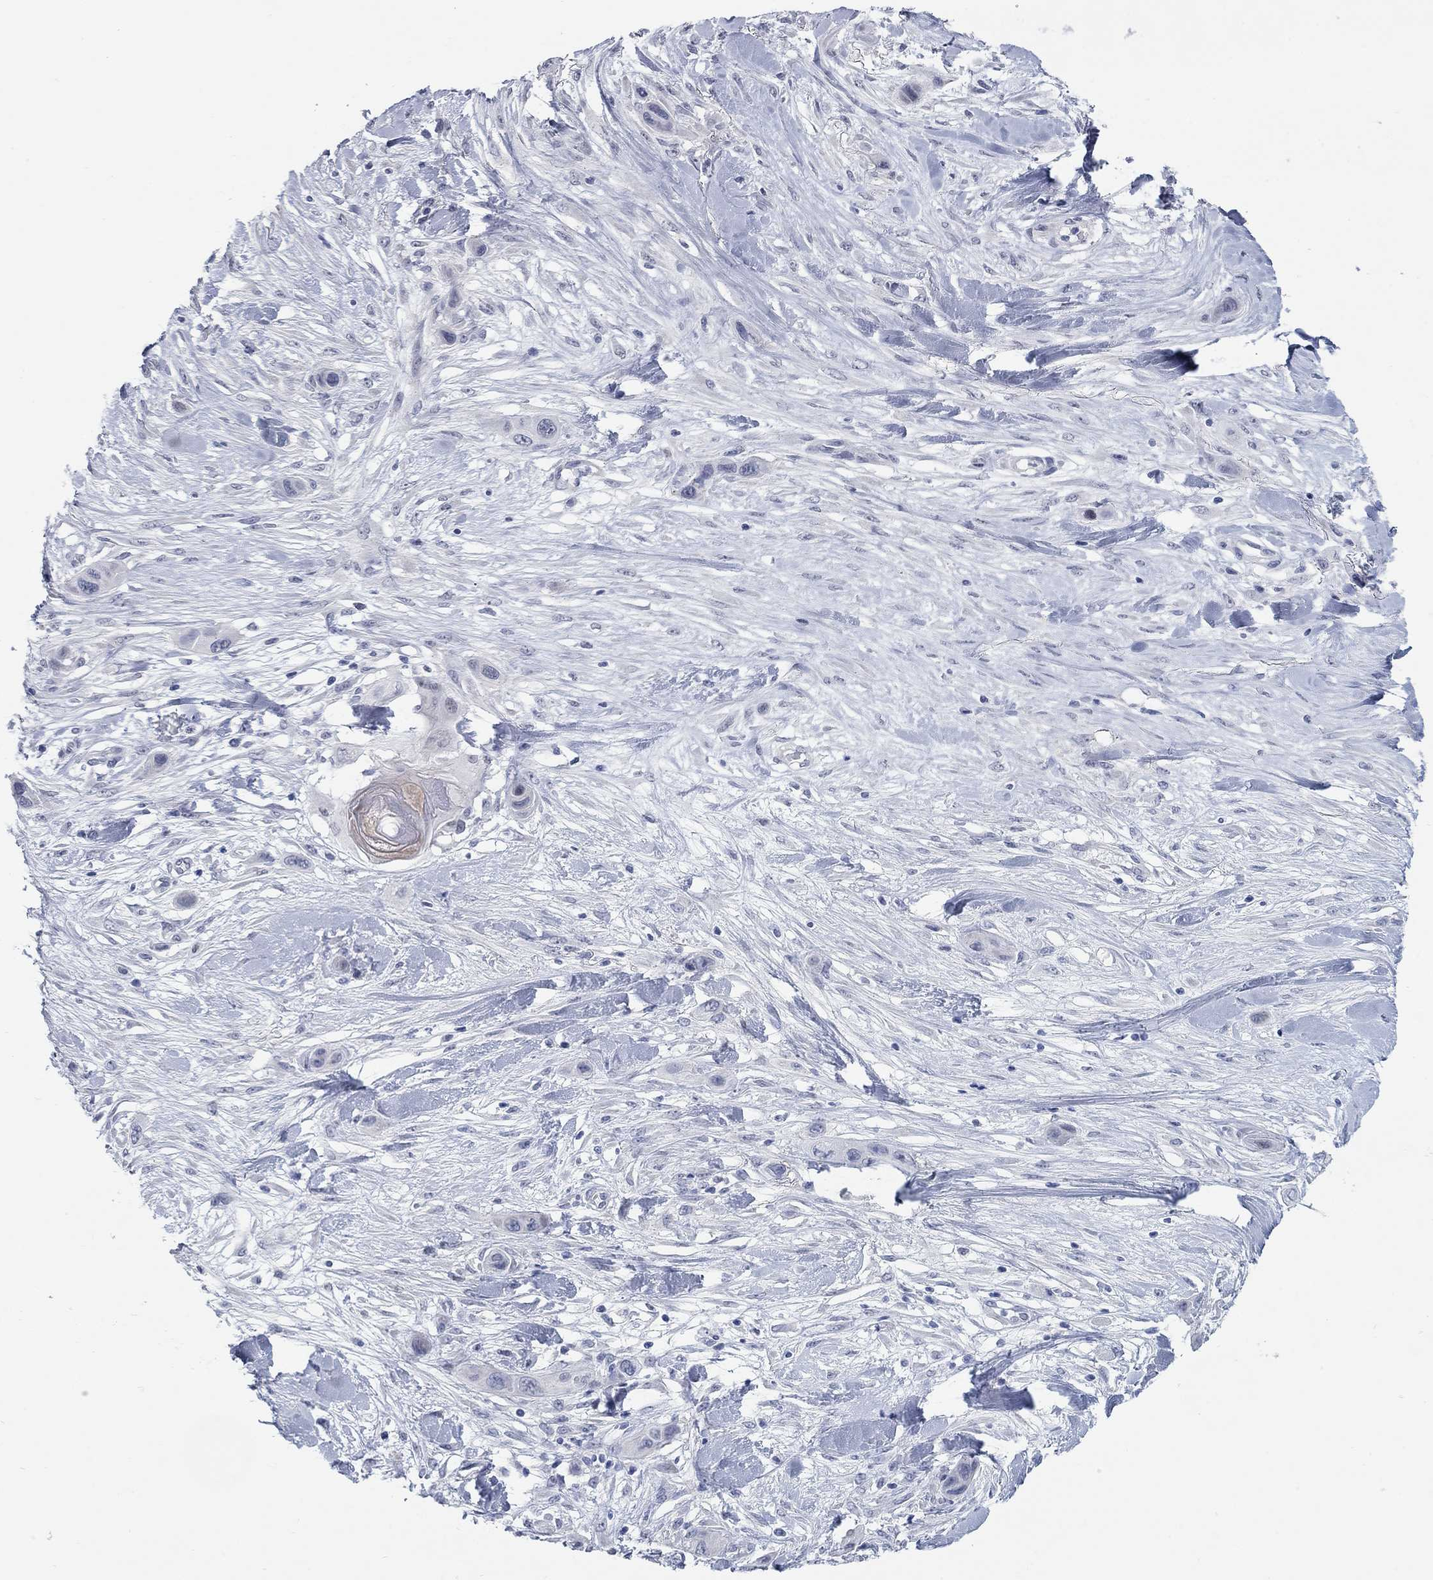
{"staining": {"intensity": "negative", "quantity": "none", "location": "none"}, "tissue": "skin cancer", "cell_type": "Tumor cells", "image_type": "cancer", "snomed": [{"axis": "morphology", "description": "Squamous cell carcinoma, NOS"}, {"axis": "topography", "description": "Skin"}], "caption": "Micrograph shows no protein expression in tumor cells of skin cancer tissue. (DAB (3,3'-diaminobenzidine) immunohistochemistry (IHC) with hematoxylin counter stain).", "gene": "WASF3", "patient": {"sex": "male", "age": 79}}